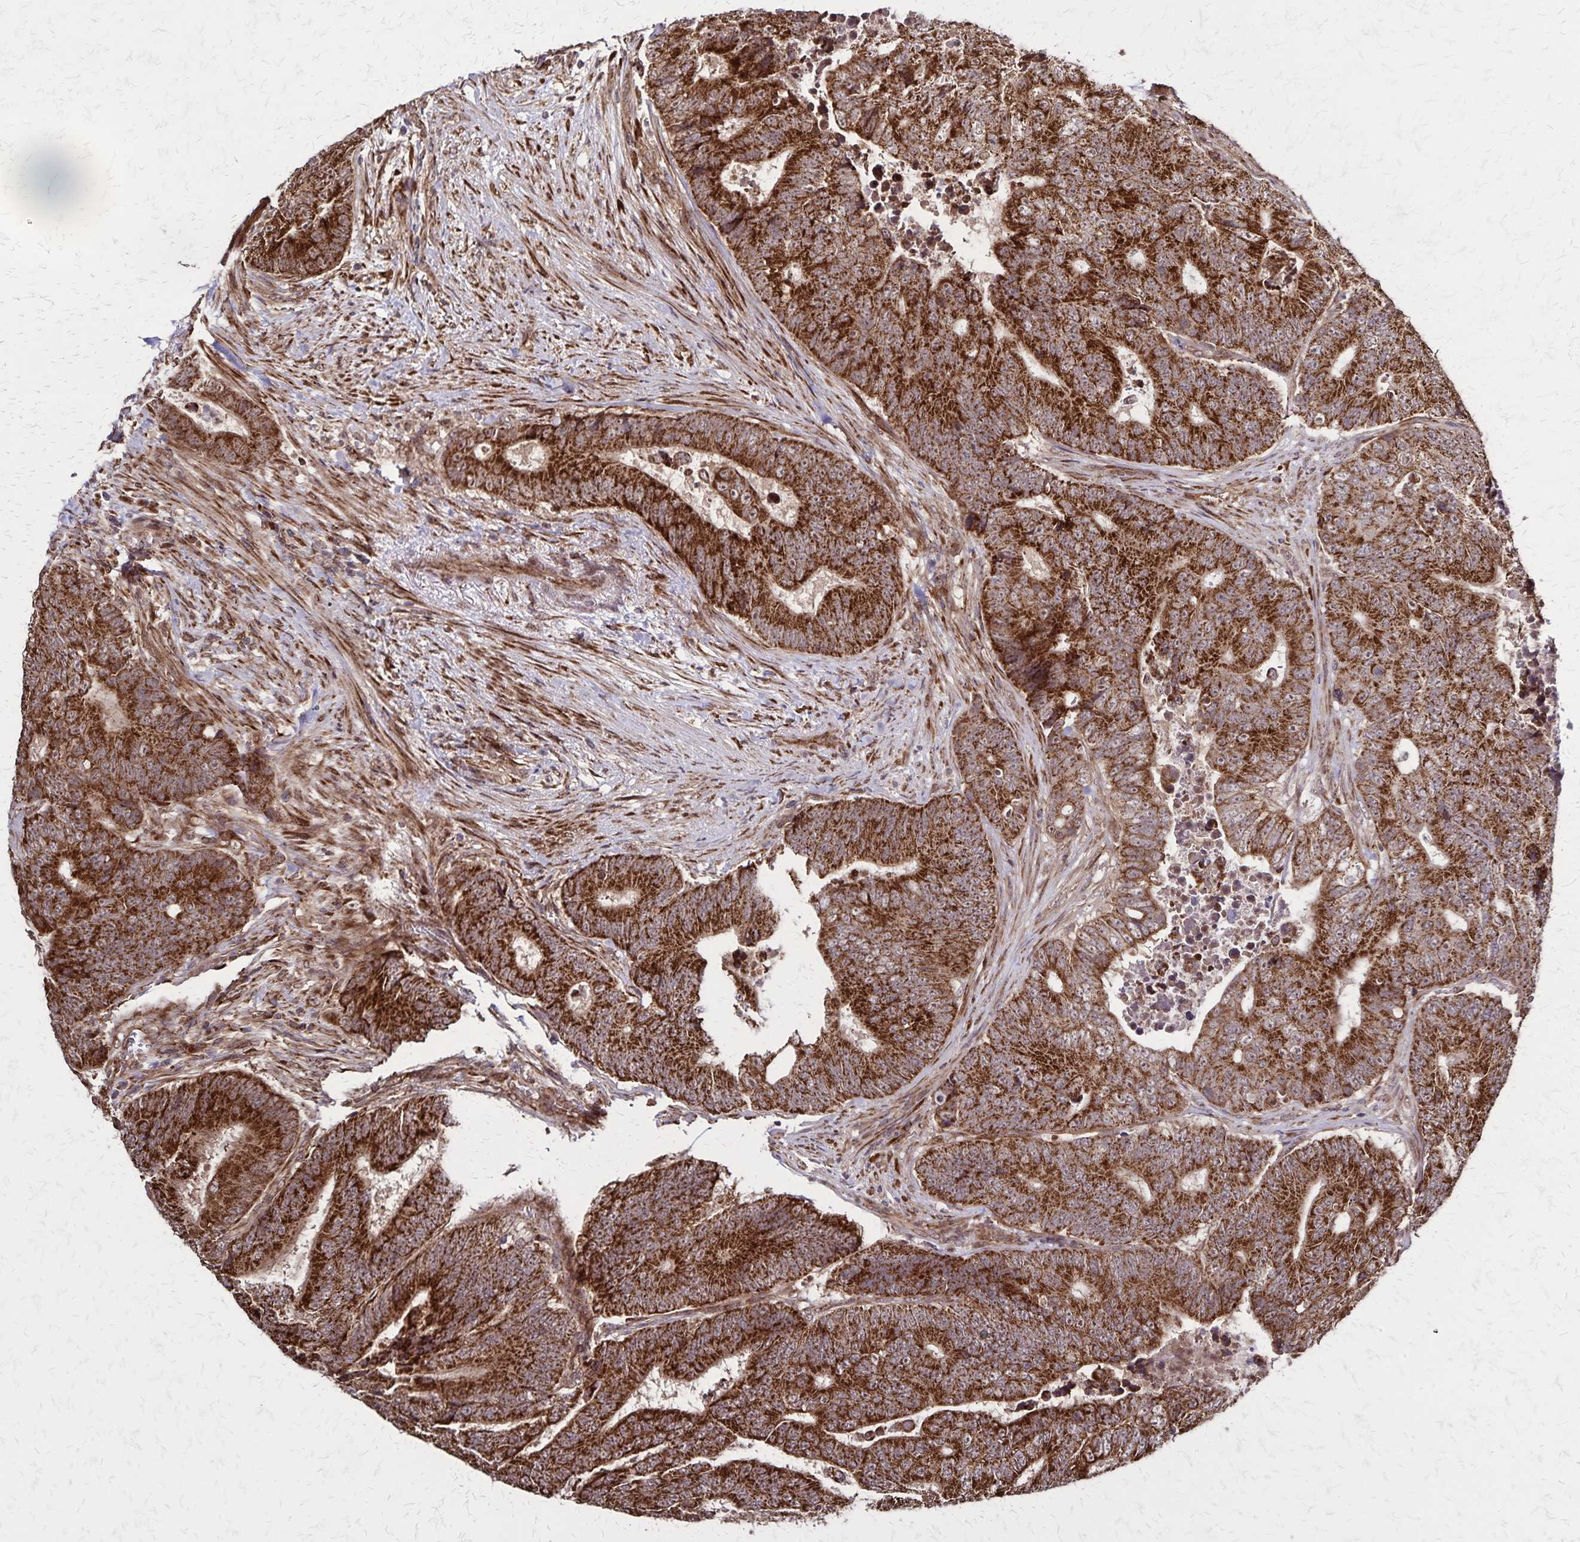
{"staining": {"intensity": "strong", "quantity": ">75%", "location": "cytoplasmic/membranous"}, "tissue": "colorectal cancer", "cell_type": "Tumor cells", "image_type": "cancer", "snomed": [{"axis": "morphology", "description": "Adenocarcinoma, NOS"}, {"axis": "topography", "description": "Colon"}], "caption": "Strong cytoplasmic/membranous protein staining is appreciated in approximately >75% of tumor cells in colorectal adenocarcinoma.", "gene": "NFS1", "patient": {"sex": "female", "age": 48}}